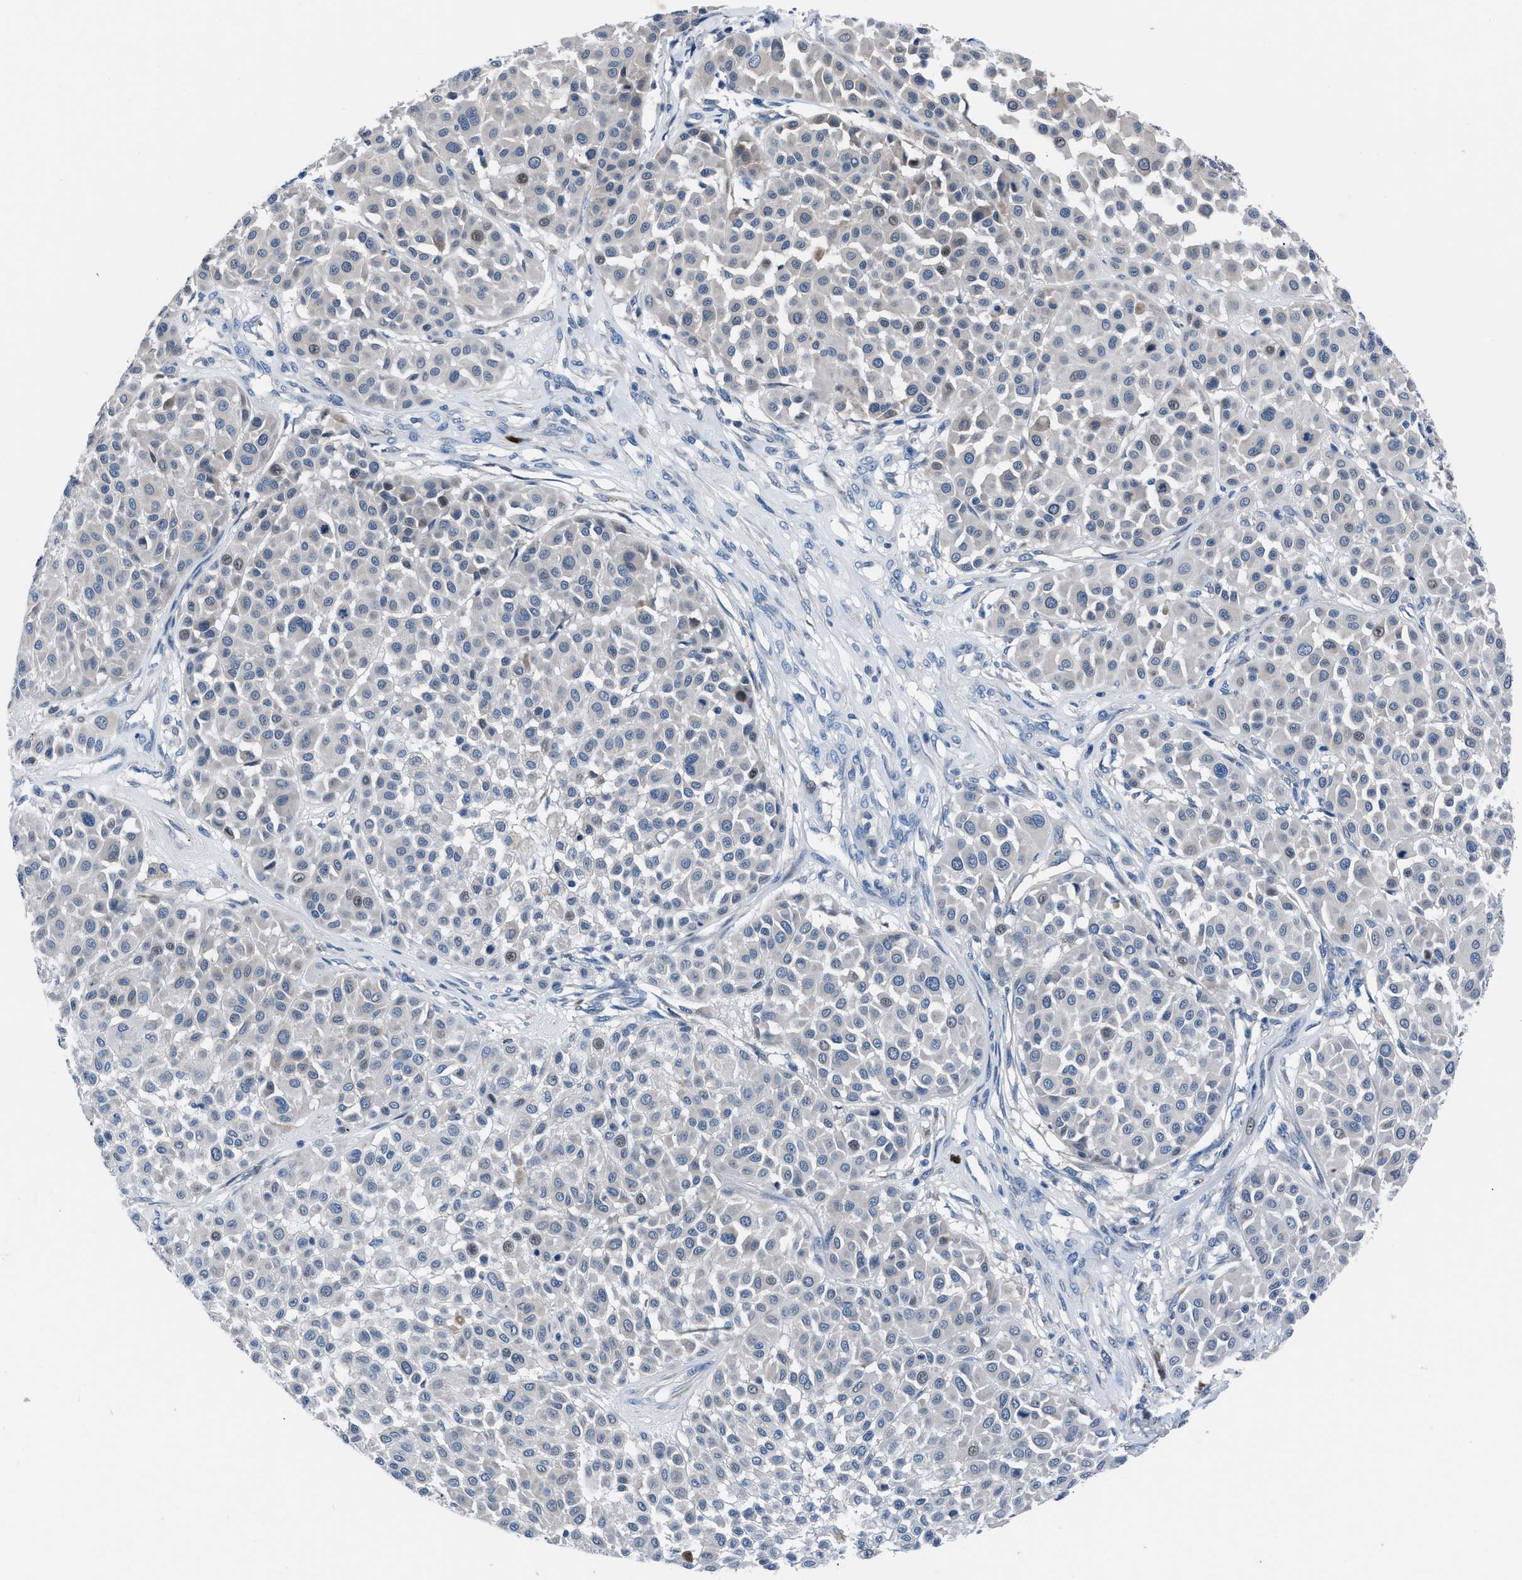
{"staining": {"intensity": "weak", "quantity": "25%-75%", "location": "cytoplasmic/membranous"}, "tissue": "melanoma", "cell_type": "Tumor cells", "image_type": "cancer", "snomed": [{"axis": "morphology", "description": "Malignant melanoma, Metastatic site"}, {"axis": "topography", "description": "Soft tissue"}], "caption": "The immunohistochemical stain labels weak cytoplasmic/membranous staining in tumor cells of melanoma tissue.", "gene": "UAP1", "patient": {"sex": "male", "age": 41}}